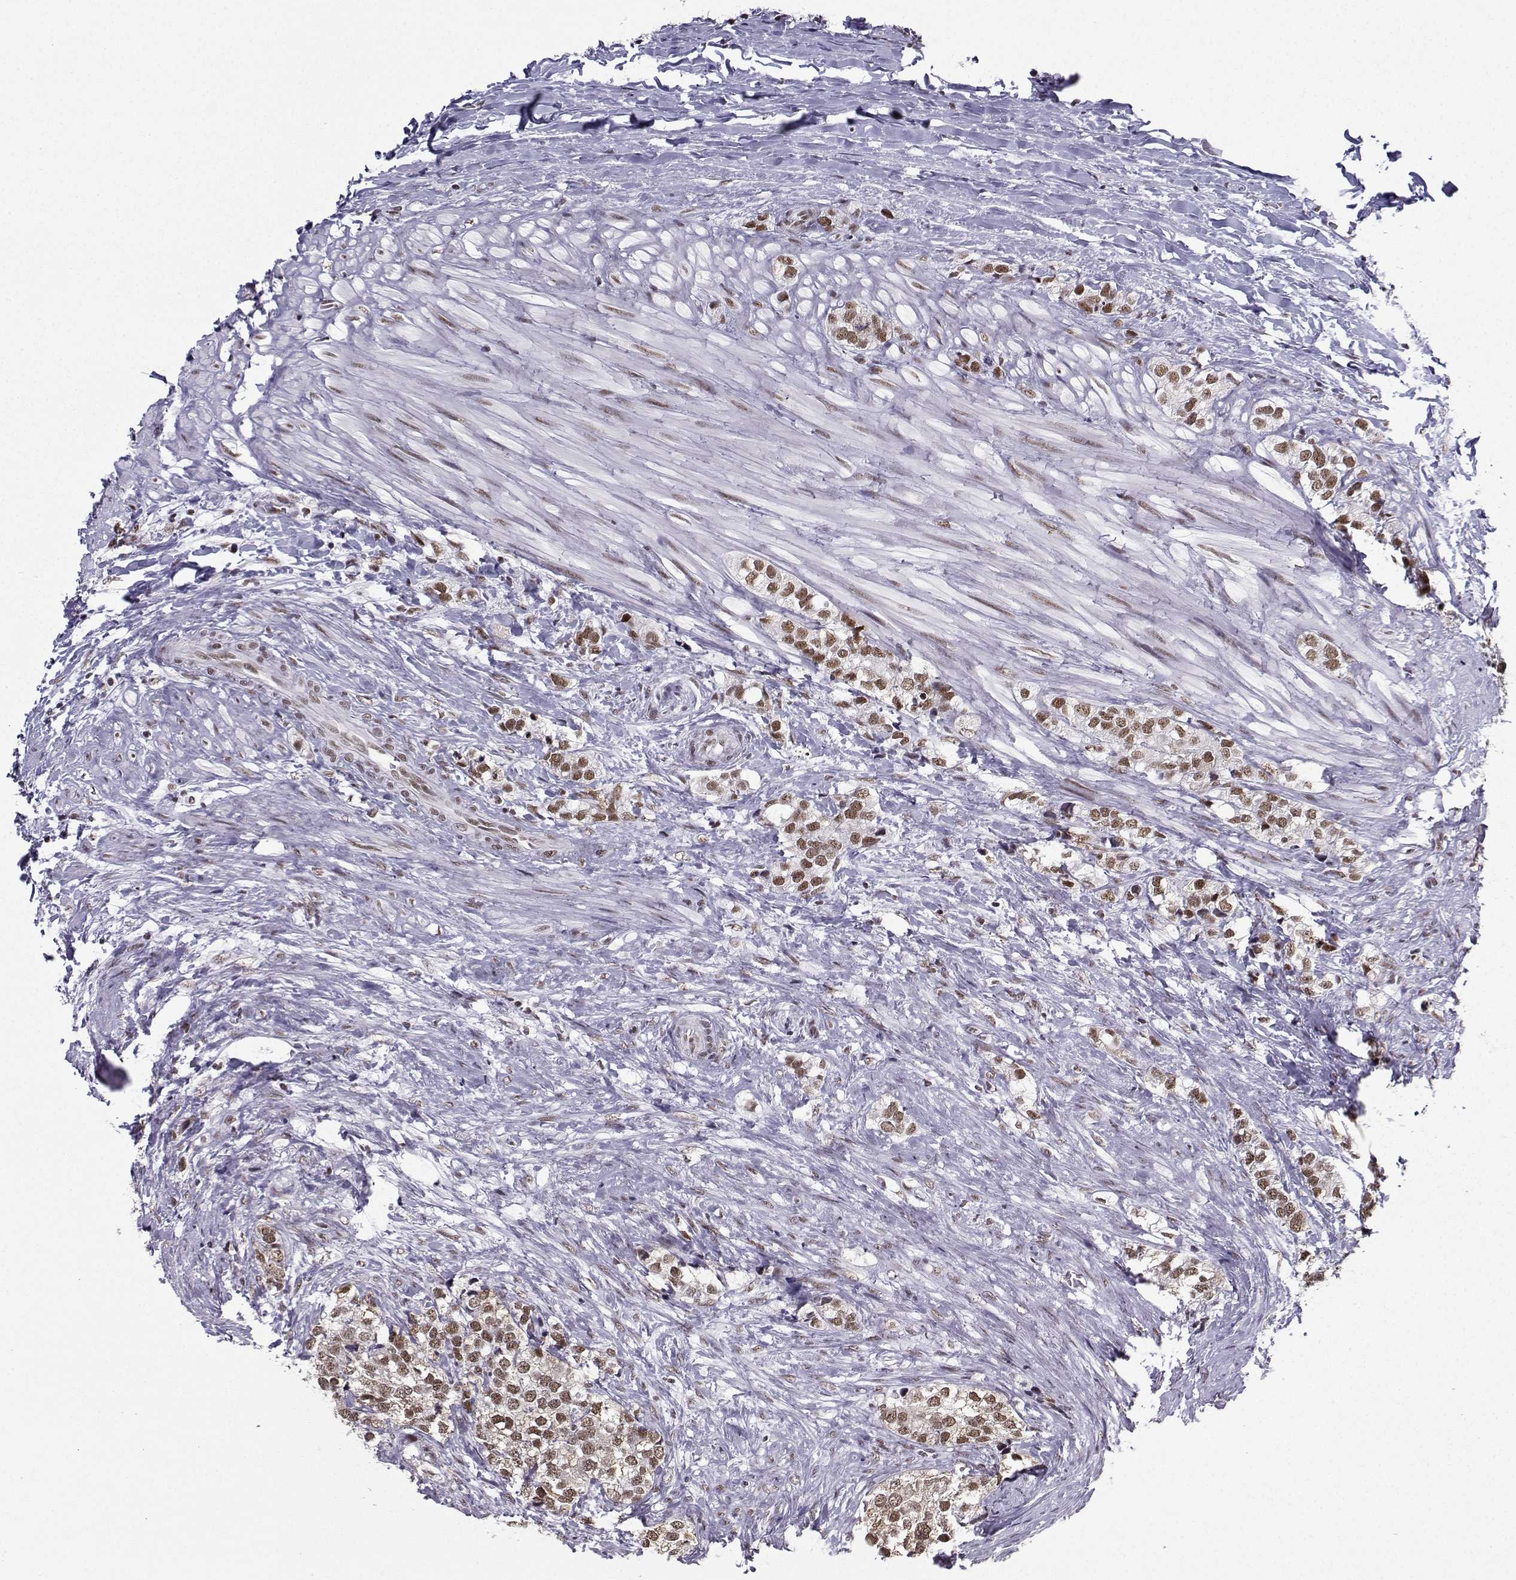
{"staining": {"intensity": "moderate", "quantity": ">75%", "location": "nuclear"}, "tissue": "prostate cancer", "cell_type": "Tumor cells", "image_type": "cancer", "snomed": [{"axis": "morphology", "description": "Adenocarcinoma, NOS"}, {"axis": "topography", "description": "Prostate and seminal vesicle, NOS"}], "caption": "Adenocarcinoma (prostate) was stained to show a protein in brown. There is medium levels of moderate nuclear expression in about >75% of tumor cells.", "gene": "SNRPB2", "patient": {"sex": "male", "age": 63}}